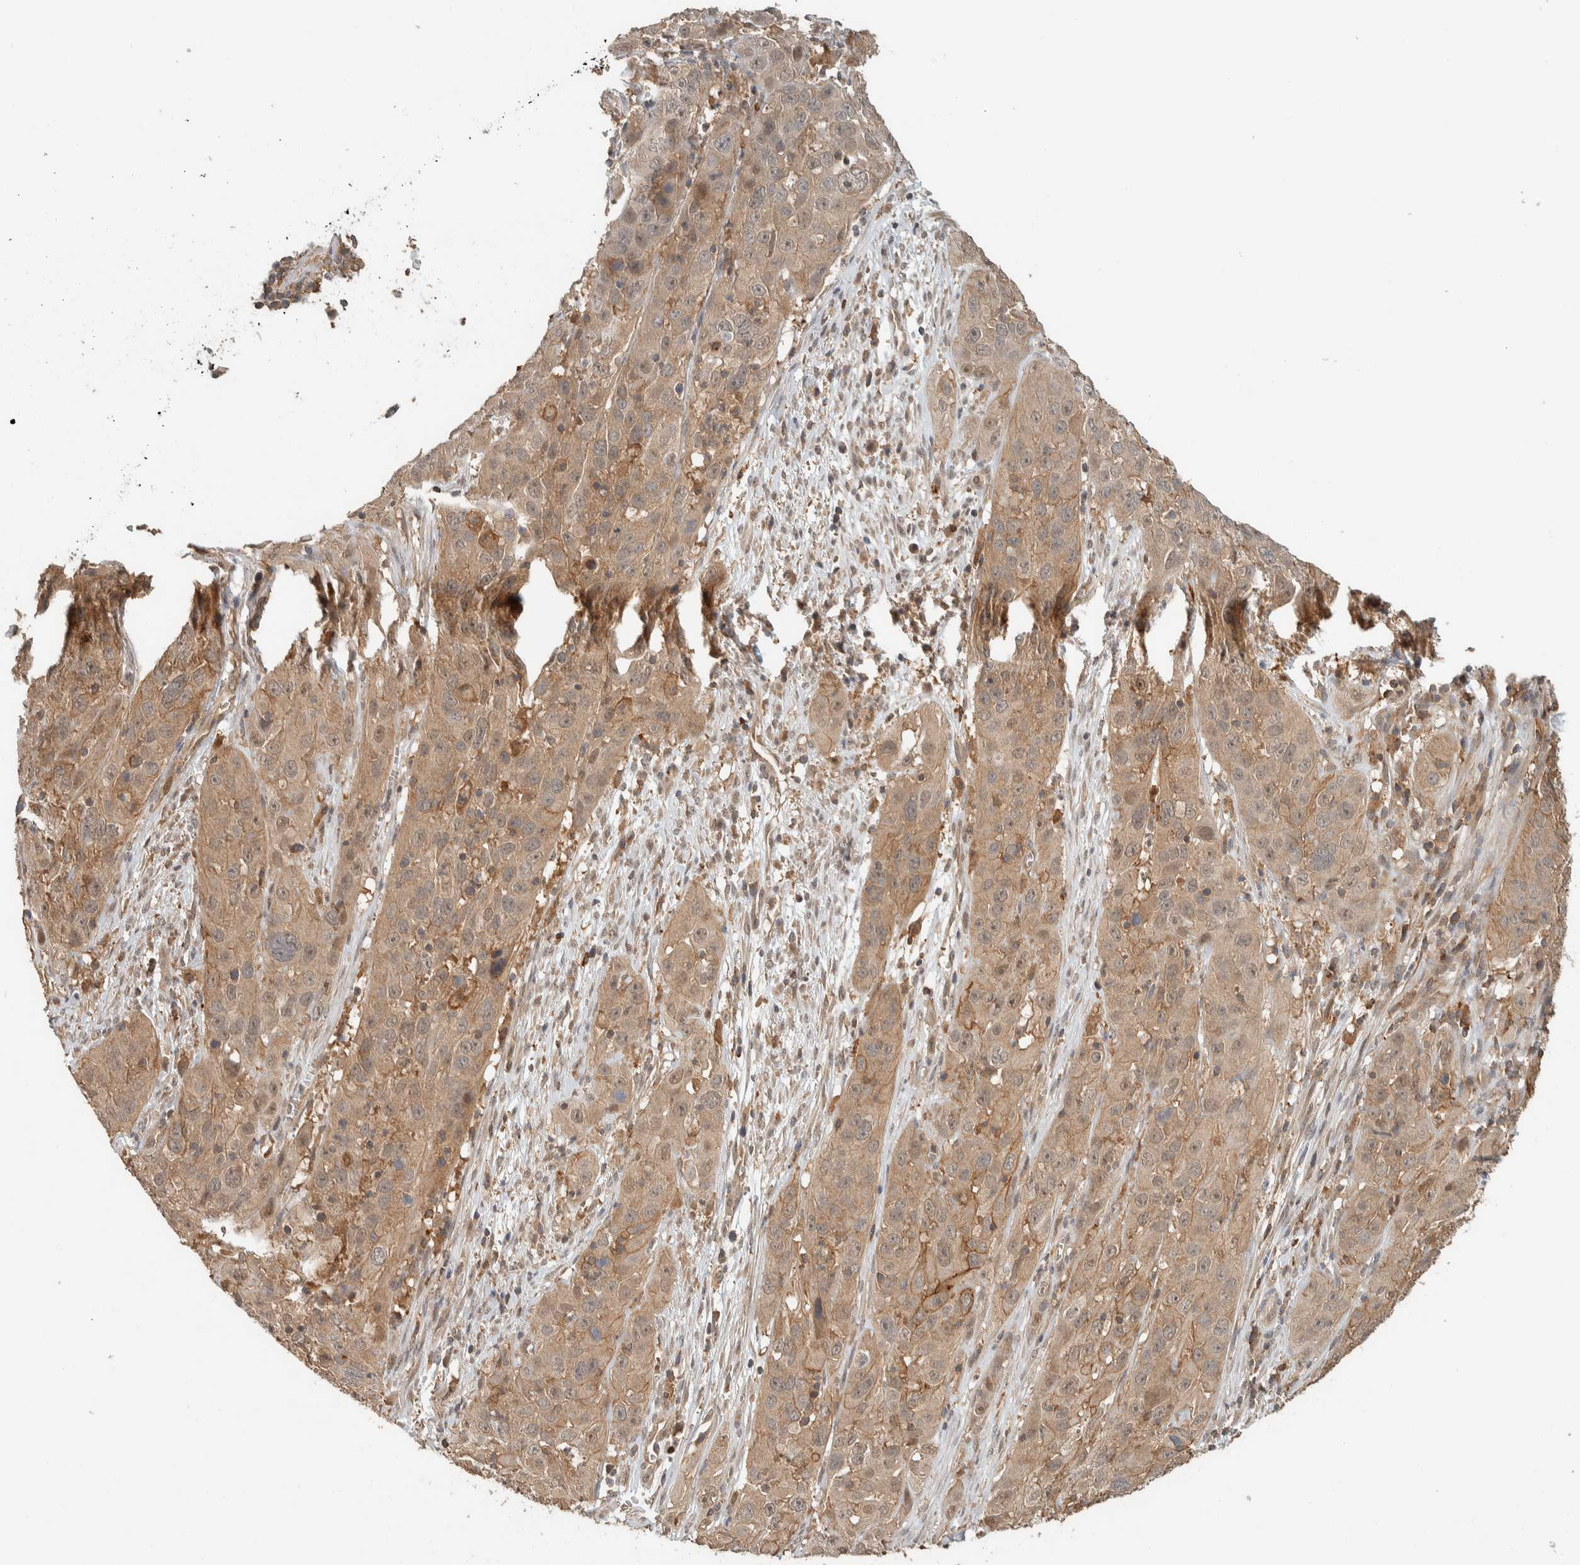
{"staining": {"intensity": "moderate", "quantity": ">75%", "location": "cytoplasmic/membranous,nuclear"}, "tissue": "cervical cancer", "cell_type": "Tumor cells", "image_type": "cancer", "snomed": [{"axis": "morphology", "description": "Squamous cell carcinoma, NOS"}, {"axis": "topography", "description": "Cervix"}], "caption": "Protein expression analysis of human cervical cancer (squamous cell carcinoma) reveals moderate cytoplasmic/membranous and nuclear staining in approximately >75% of tumor cells.", "gene": "ZNF567", "patient": {"sex": "female", "age": 32}}